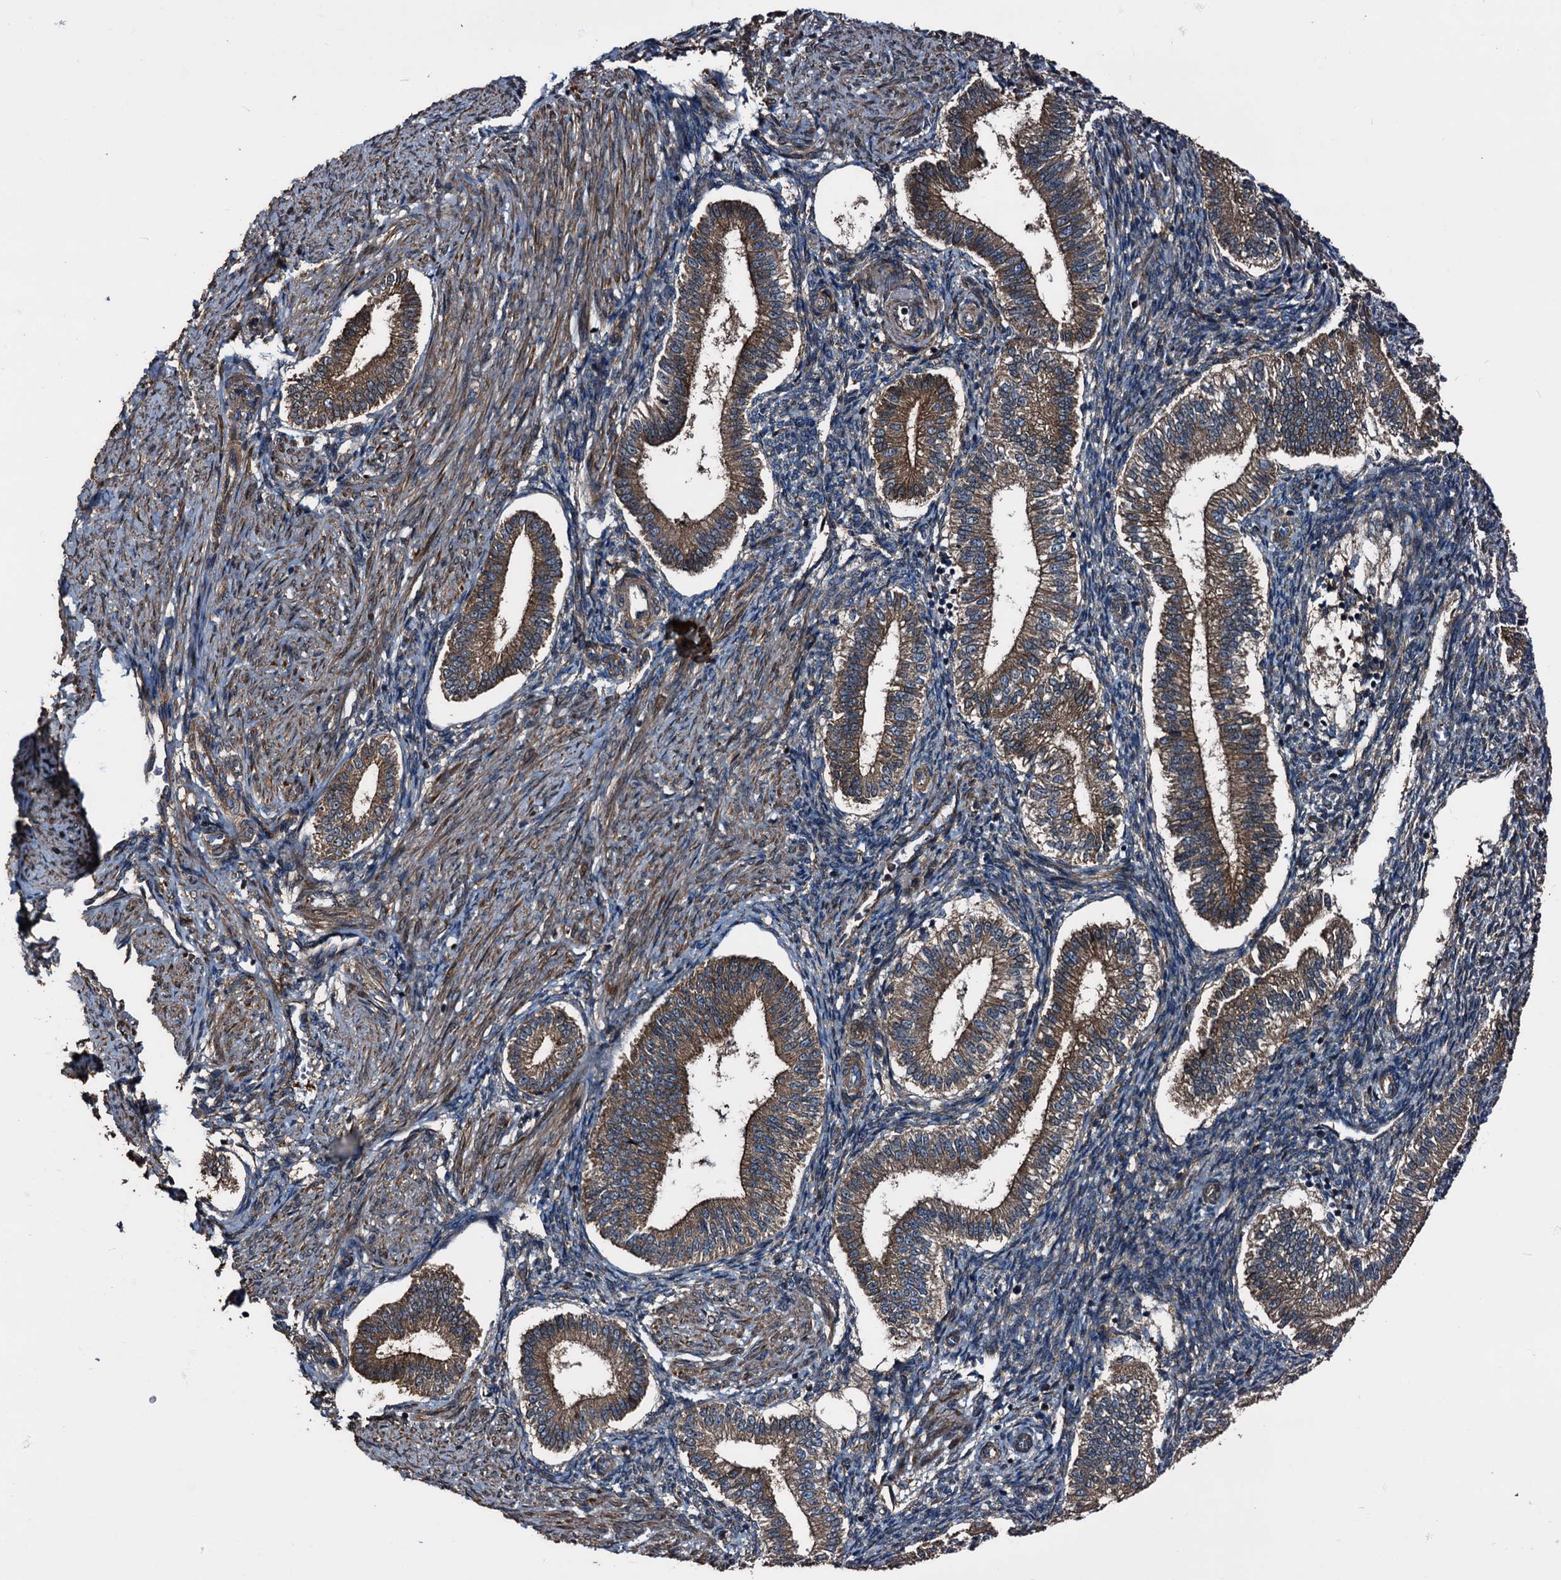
{"staining": {"intensity": "negative", "quantity": "none", "location": "none"}, "tissue": "endometrium", "cell_type": "Cells in endometrial stroma", "image_type": "normal", "snomed": [{"axis": "morphology", "description": "Normal tissue, NOS"}, {"axis": "topography", "description": "Endometrium"}], "caption": "Immunohistochemical staining of unremarkable endometrium exhibits no significant expression in cells in endometrial stroma.", "gene": "PEX5", "patient": {"sex": "female", "age": 24}}